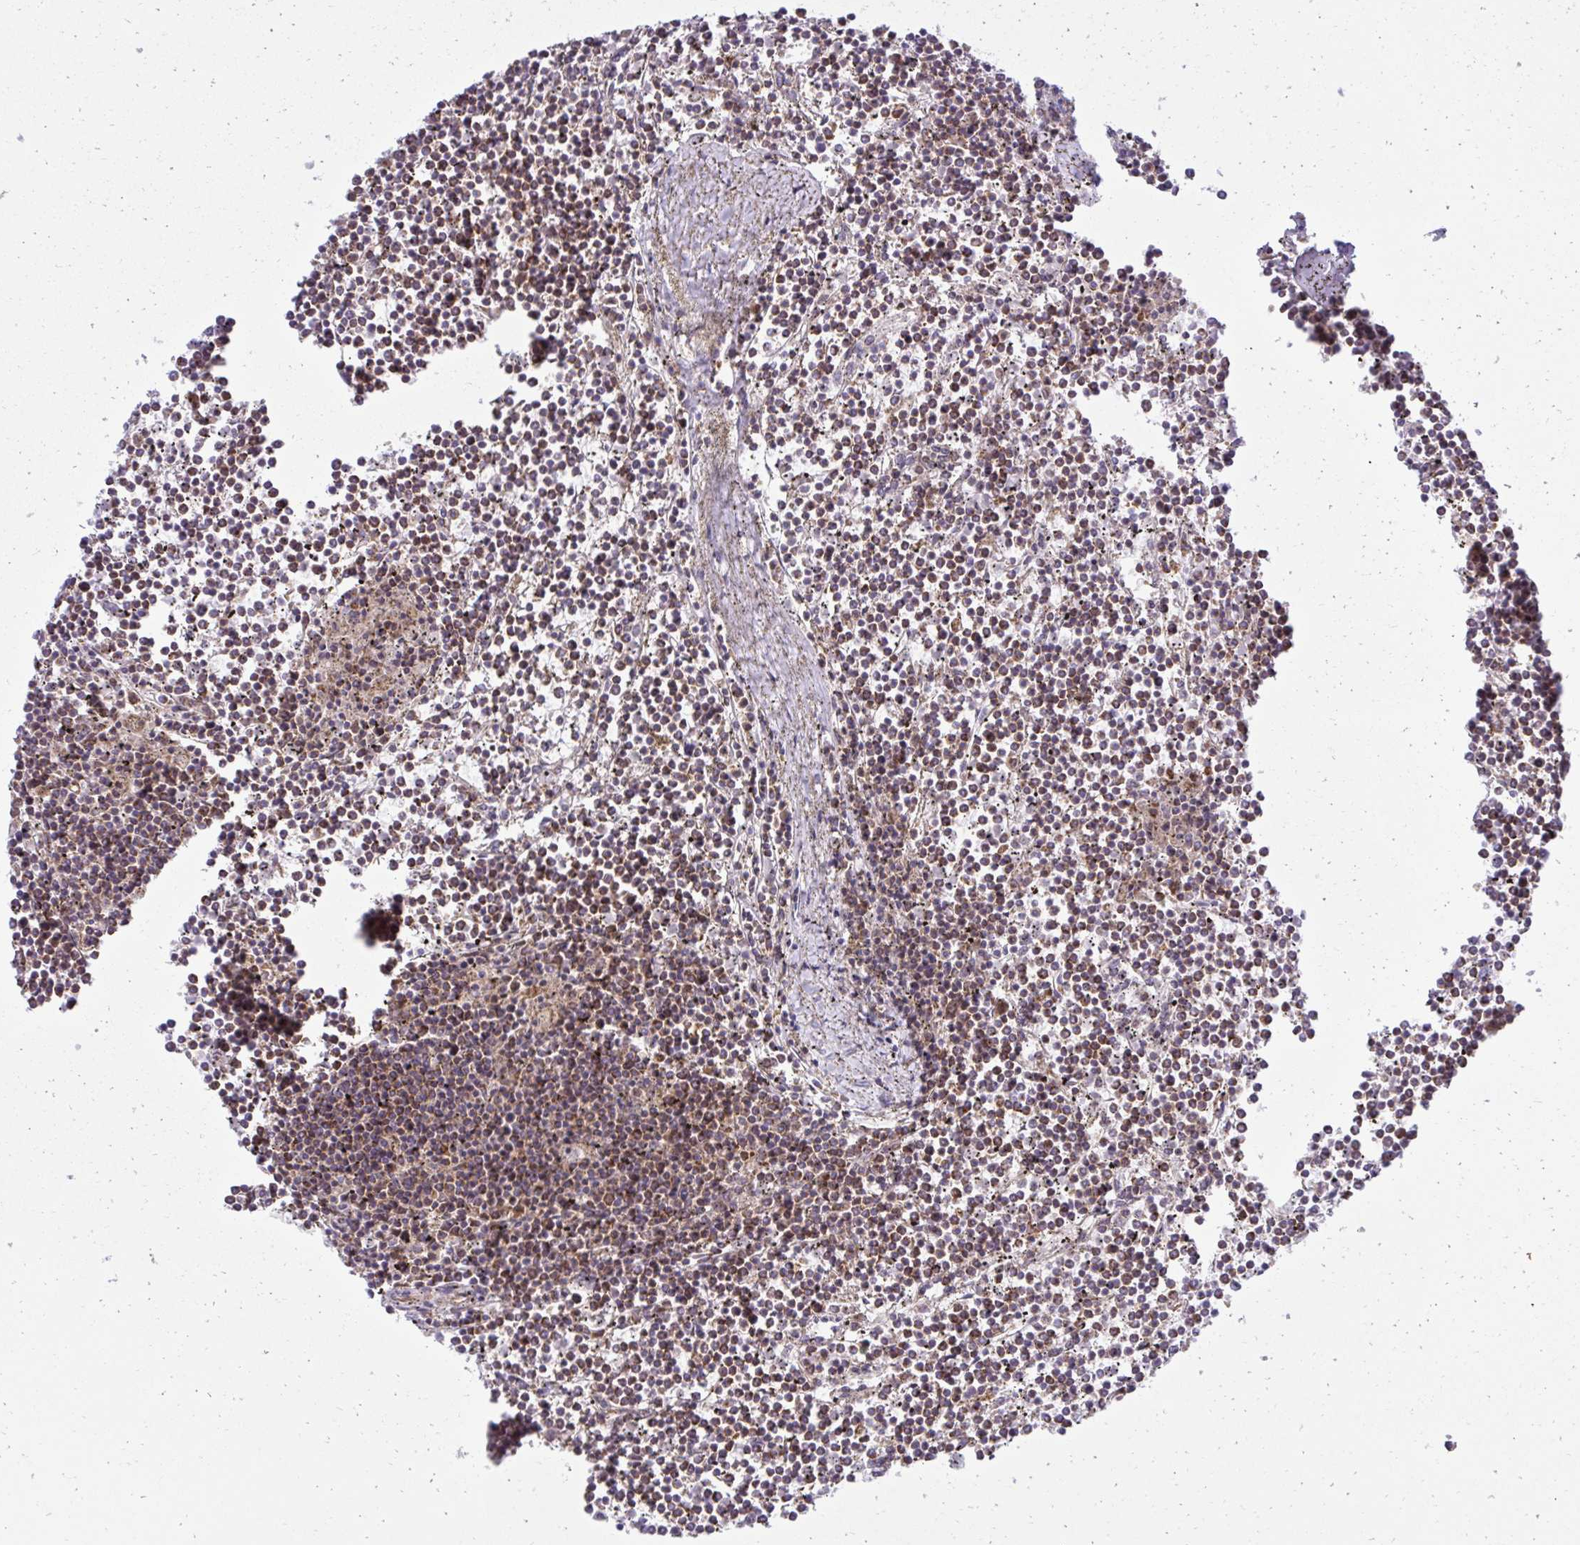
{"staining": {"intensity": "moderate", "quantity": ">75%", "location": "cytoplasmic/membranous"}, "tissue": "lymphoma", "cell_type": "Tumor cells", "image_type": "cancer", "snomed": [{"axis": "morphology", "description": "Malignant lymphoma, non-Hodgkin's type, Low grade"}, {"axis": "topography", "description": "Spleen"}], "caption": "Lymphoma stained for a protein (brown) demonstrates moderate cytoplasmic/membranous positive expression in about >75% of tumor cells.", "gene": "LIMS1", "patient": {"sex": "female", "age": 19}}